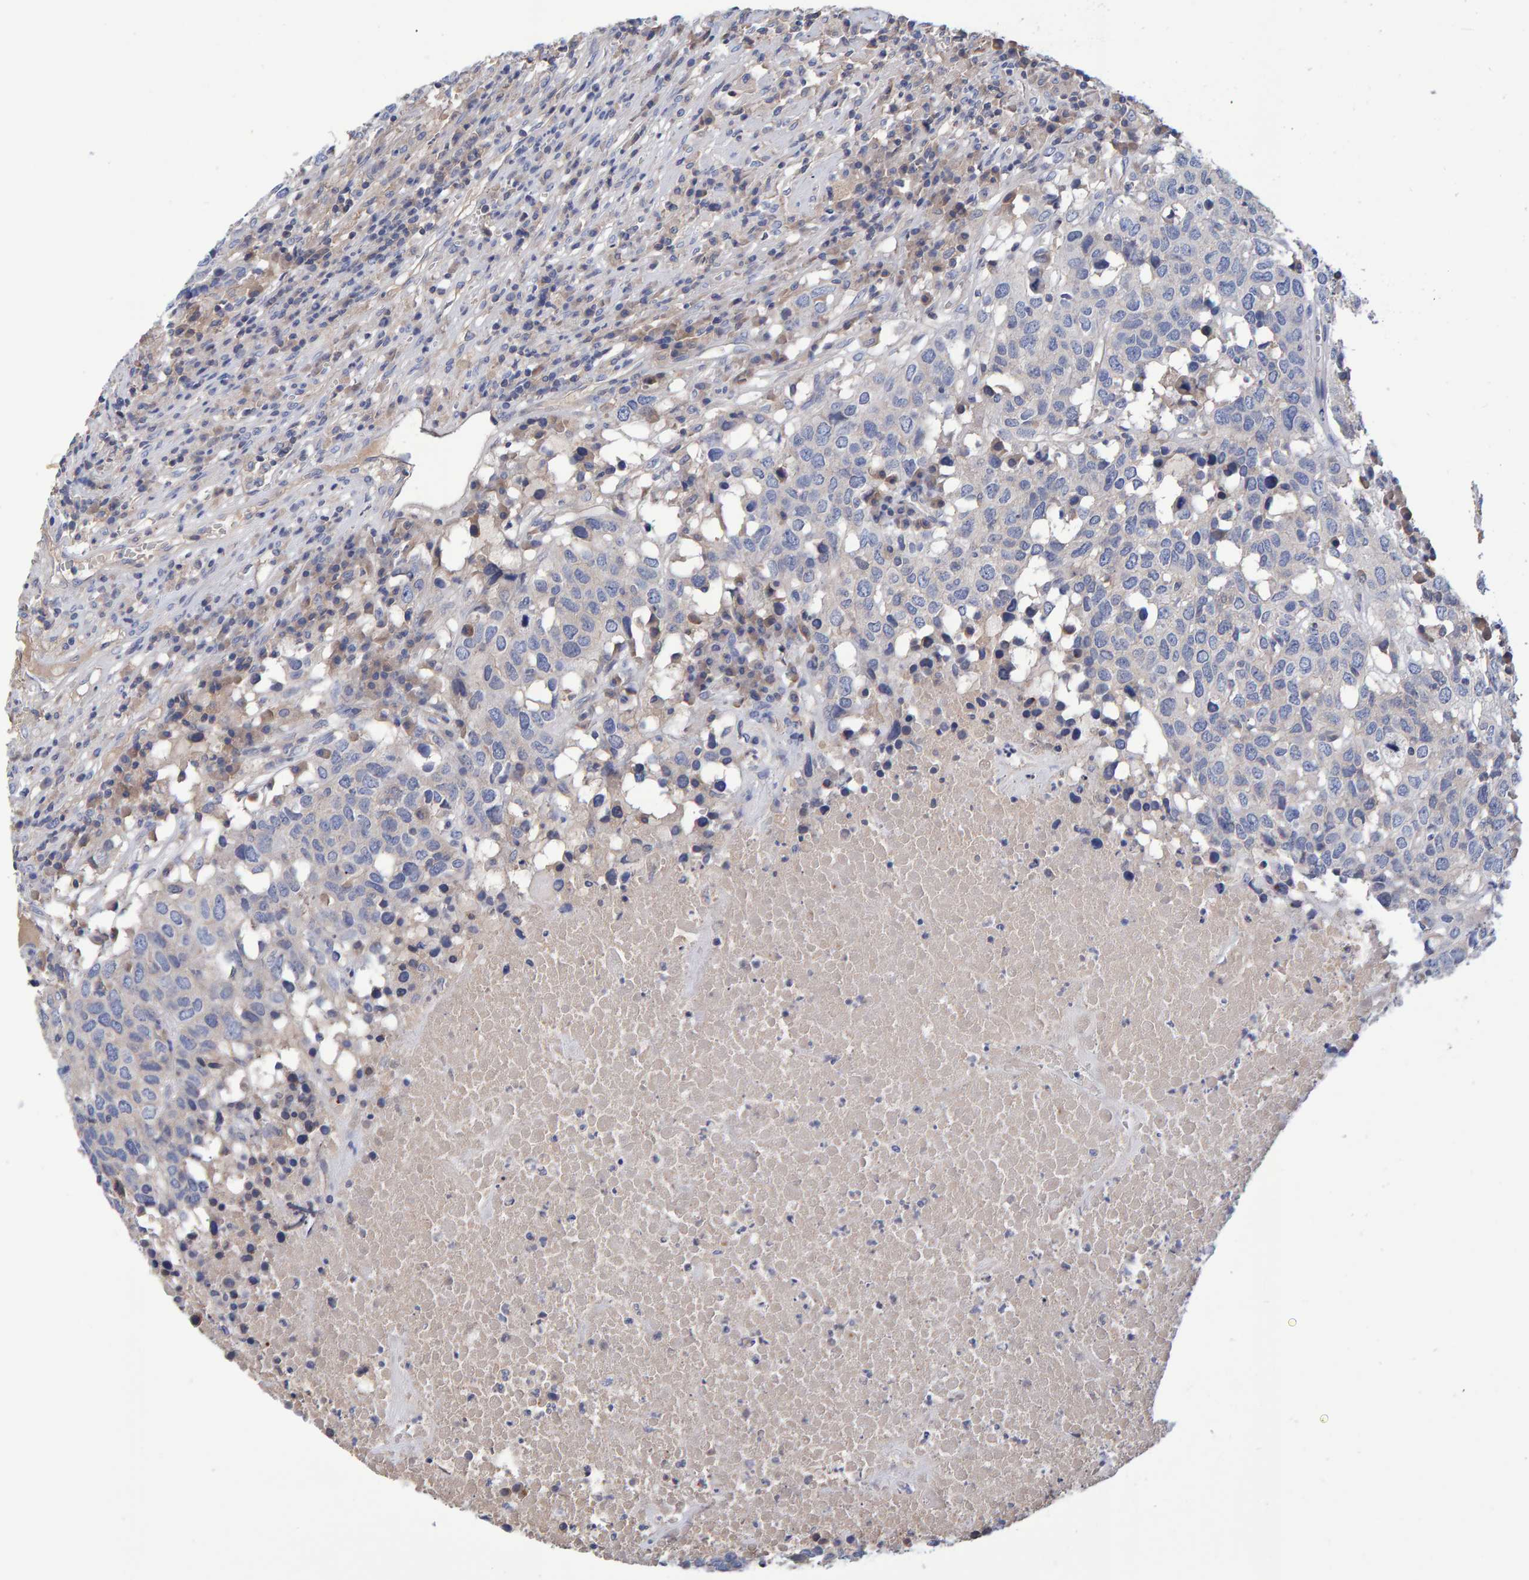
{"staining": {"intensity": "negative", "quantity": "none", "location": "none"}, "tissue": "head and neck cancer", "cell_type": "Tumor cells", "image_type": "cancer", "snomed": [{"axis": "morphology", "description": "Squamous cell carcinoma, NOS"}, {"axis": "topography", "description": "Head-Neck"}], "caption": "Tumor cells show no significant expression in head and neck cancer. (IHC, brightfield microscopy, high magnification).", "gene": "EFR3A", "patient": {"sex": "male", "age": 66}}